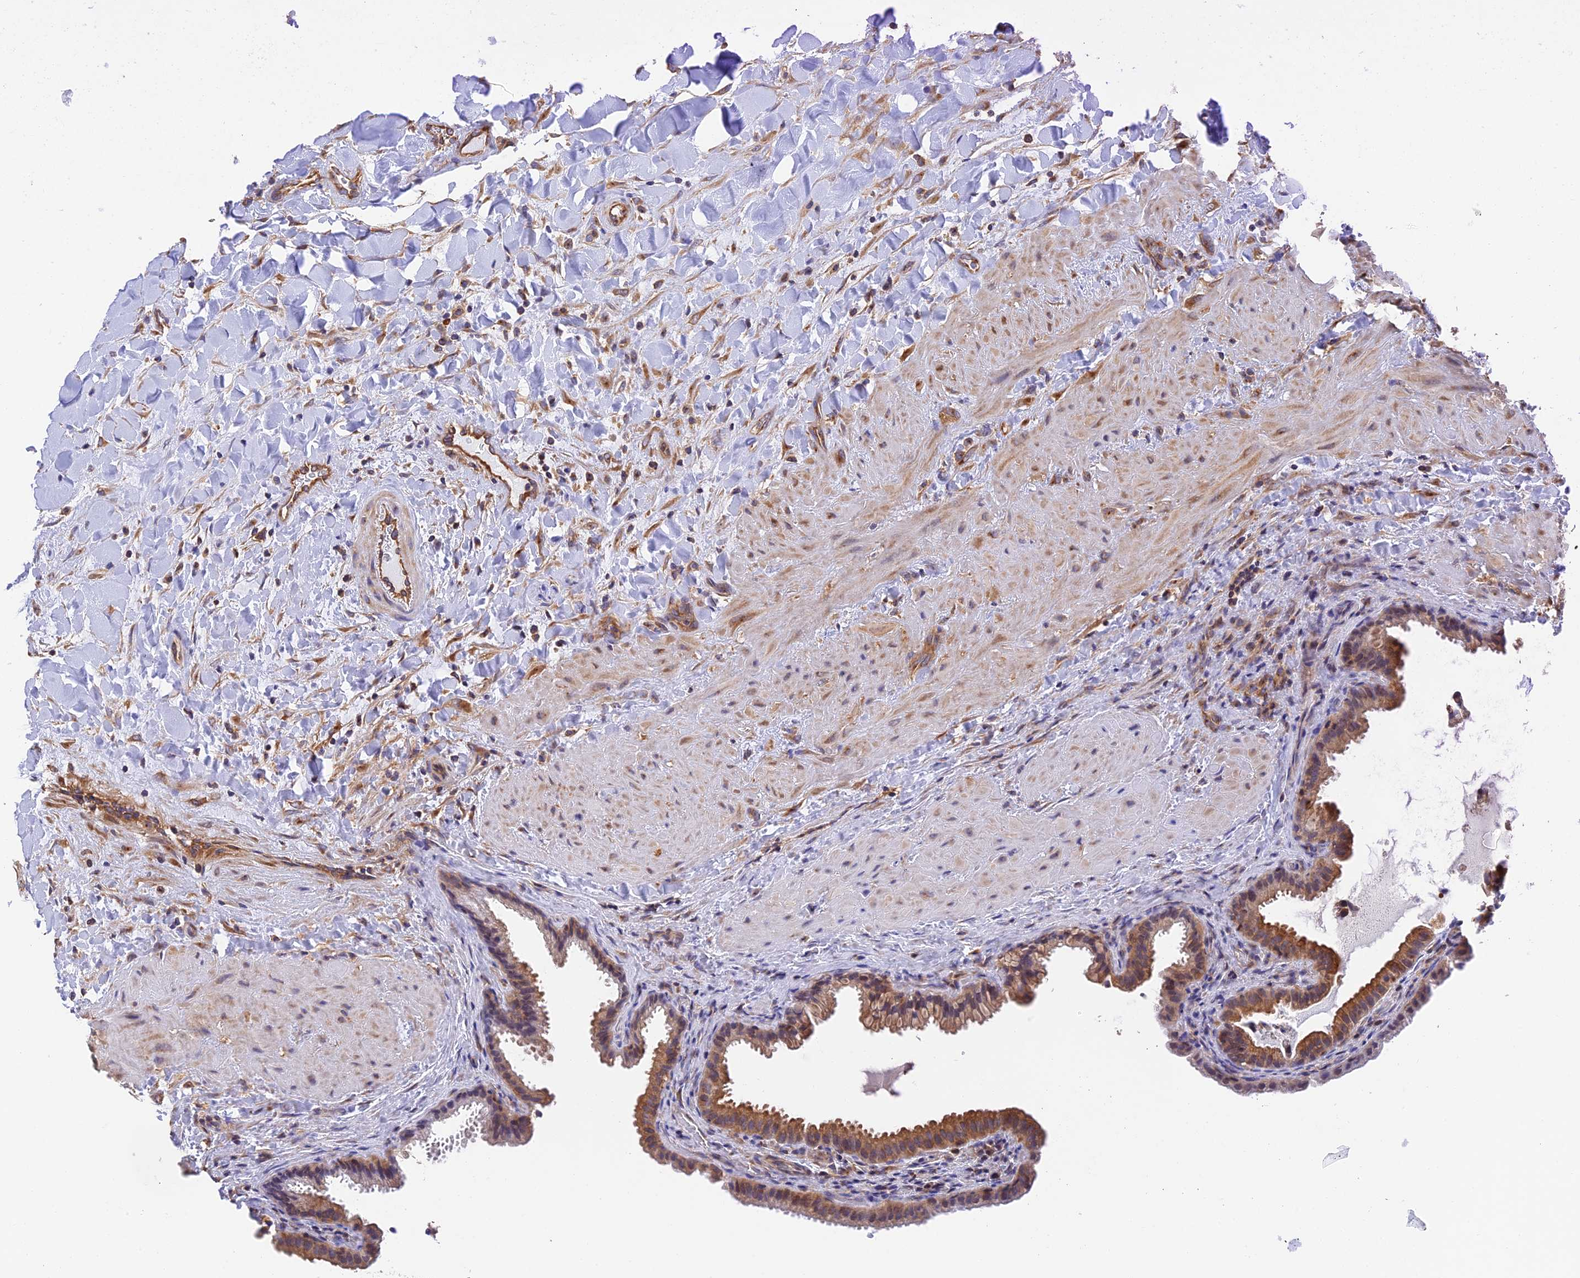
{"staining": {"intensity": "strong", "quantity": ">75%", "location": "cytoplasmic/membranous"}, "tissue": "gallbladder", "cell_type": "Glandular cells", "image_type": "normal", "snomed": [{"axis": "morphology", "description": "Normal tissue, NOS"}, {"axis": "topography", "description": "Gallbladder"}], "caption": "Strong cytoplasmic/membranous staining is present in approximately >75% of glandular cells in benign gallbladder. (DAB (3,3'-diaminobenzidine) = brown stain, brightfield microscopy at high magnification).", "gene": "DCTN2", "patient": {"sex": "male", "age": 24}}